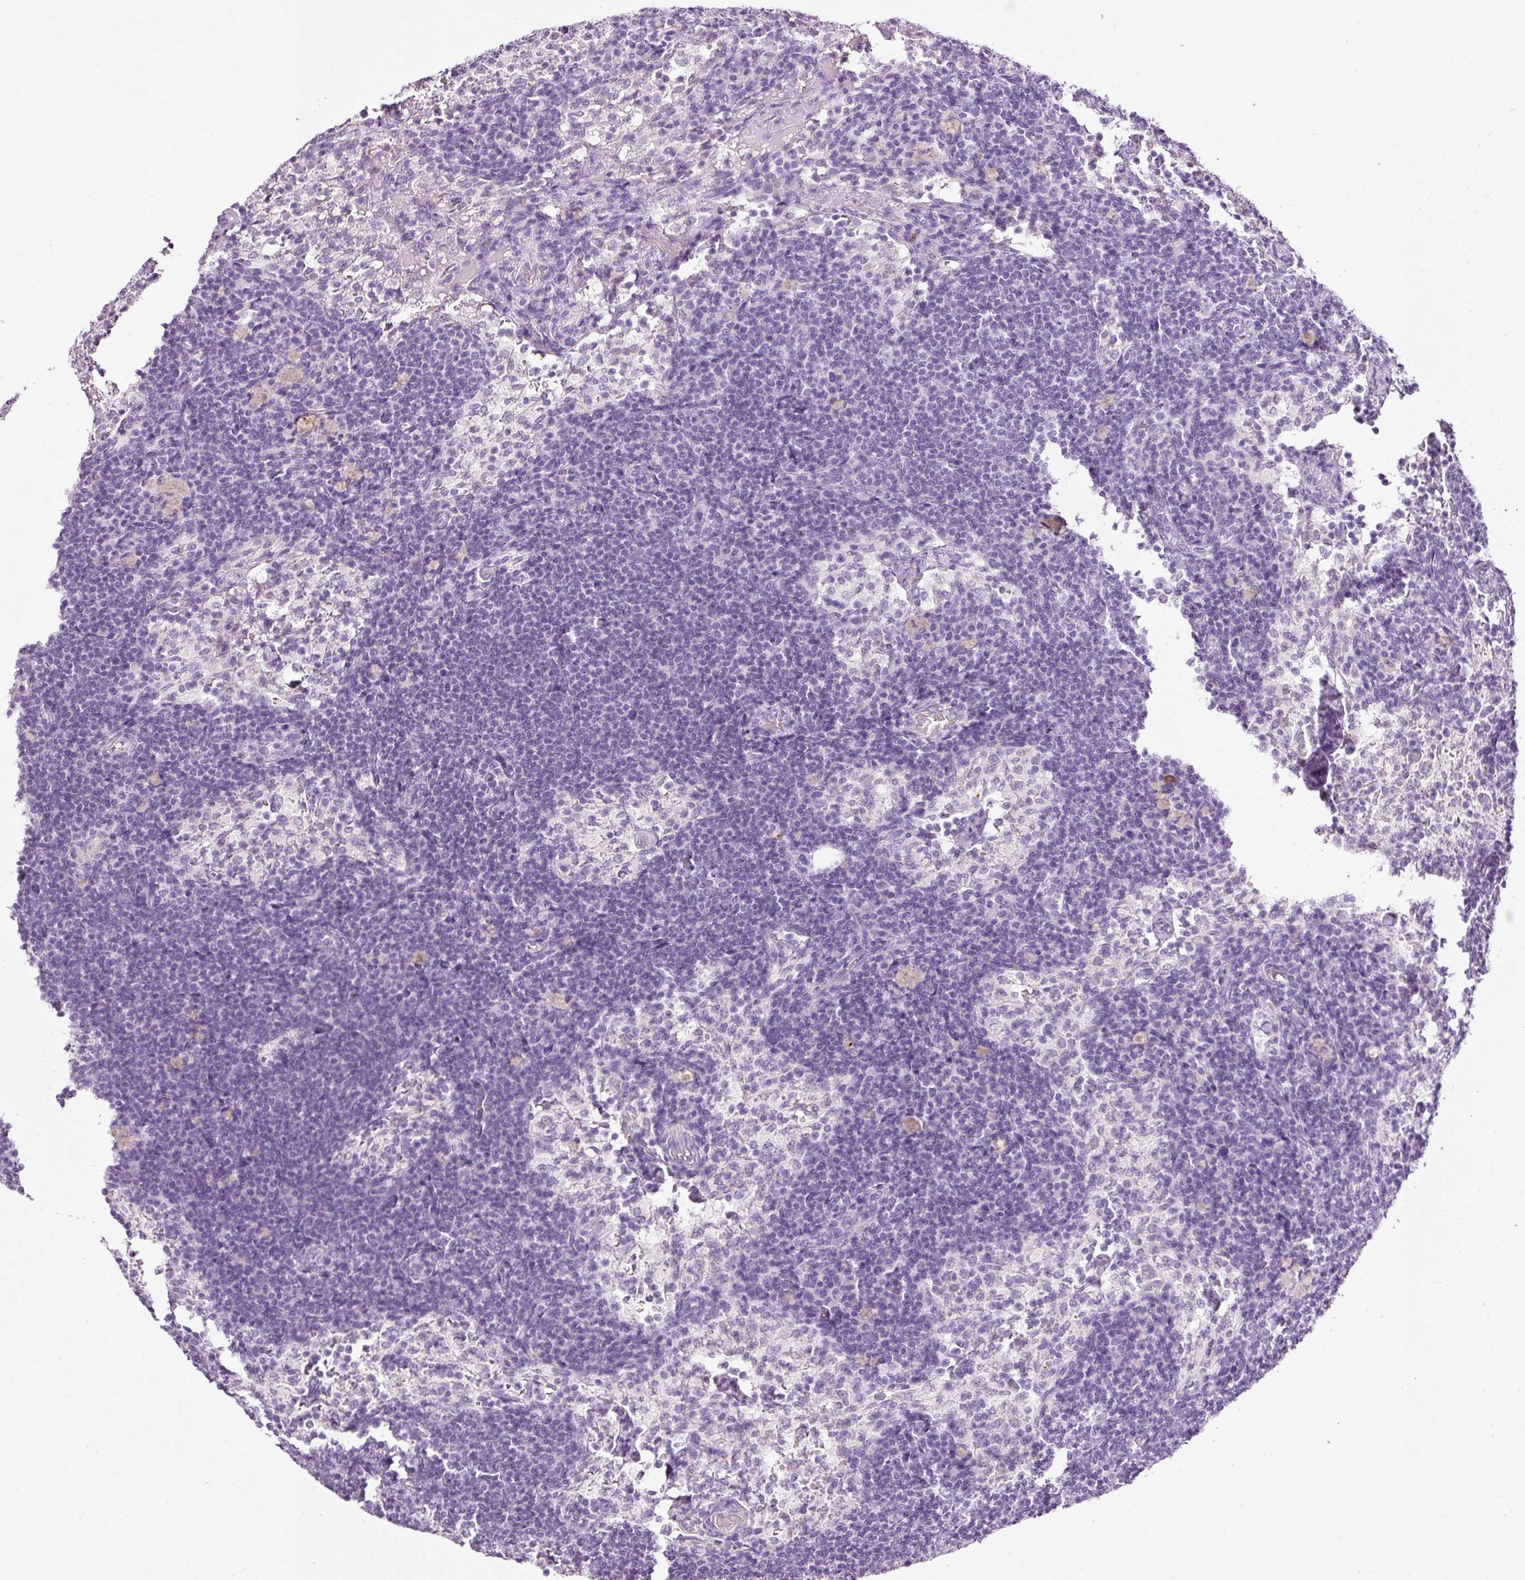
{"staining": {"intensity": "negative", "quantity": "none", "location": "none"}, "tissue": "lymph node", "cell_type": "Germinal center cells", "image_type": "normal", "snomed": [{"axis": "morphology", "description": "Normal tissue, NOS"}, {"axis": "topography", "description": "Lymph node"}], "caption": "High power microscopy image of an immunohistochemistry photomicrograph of unremarkable lymph node, revealing no significant expression in germinal center cells.", "gene": "CARD16", "patient": {"sex": "male", "age": 49}}